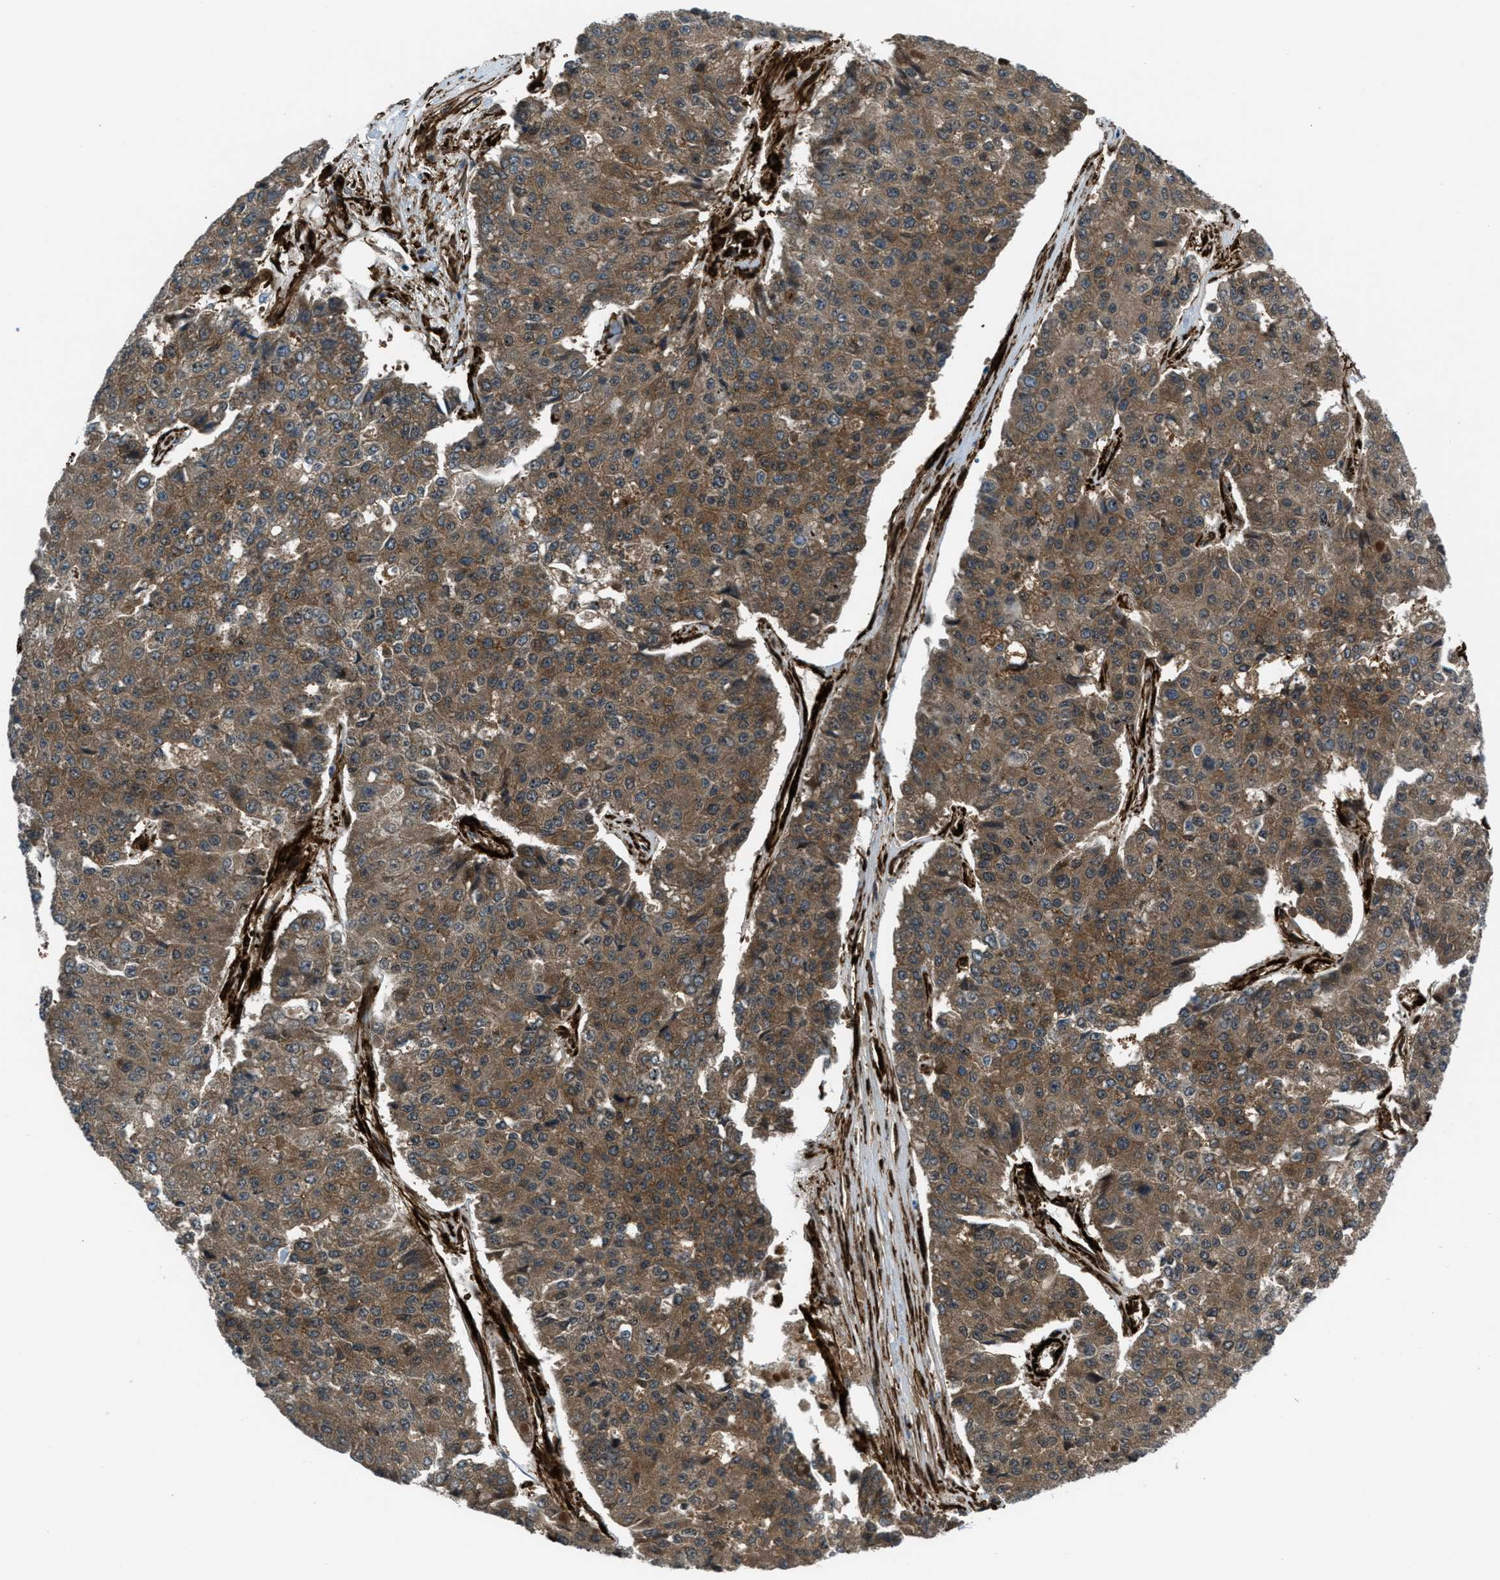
{"staining": {"intensity": "moderate", "quantity": ">75%", "location": "cytoplasmic/membranous"}, "tissue": "pancreatic cancer", "cell_type": "Tumor cells", "image_type": "cancer", "snomed": [{"axis": "morphology", "description": "Adenocarcinoma, NOS"}, {"axis": "topography", "description": "Pancreas"}], "caption": "Immunohistochemistry (IHC) (DAB (3,3'-diaminobenzidine)) staining of human pancreatic cancer (adenocarcinoma) exhibits moderate cytoplasmic/membranous protein positivity in about >75% of tumor cells.", "gene": "CALD1", "patient": {"sex": "male", "age": 50}}